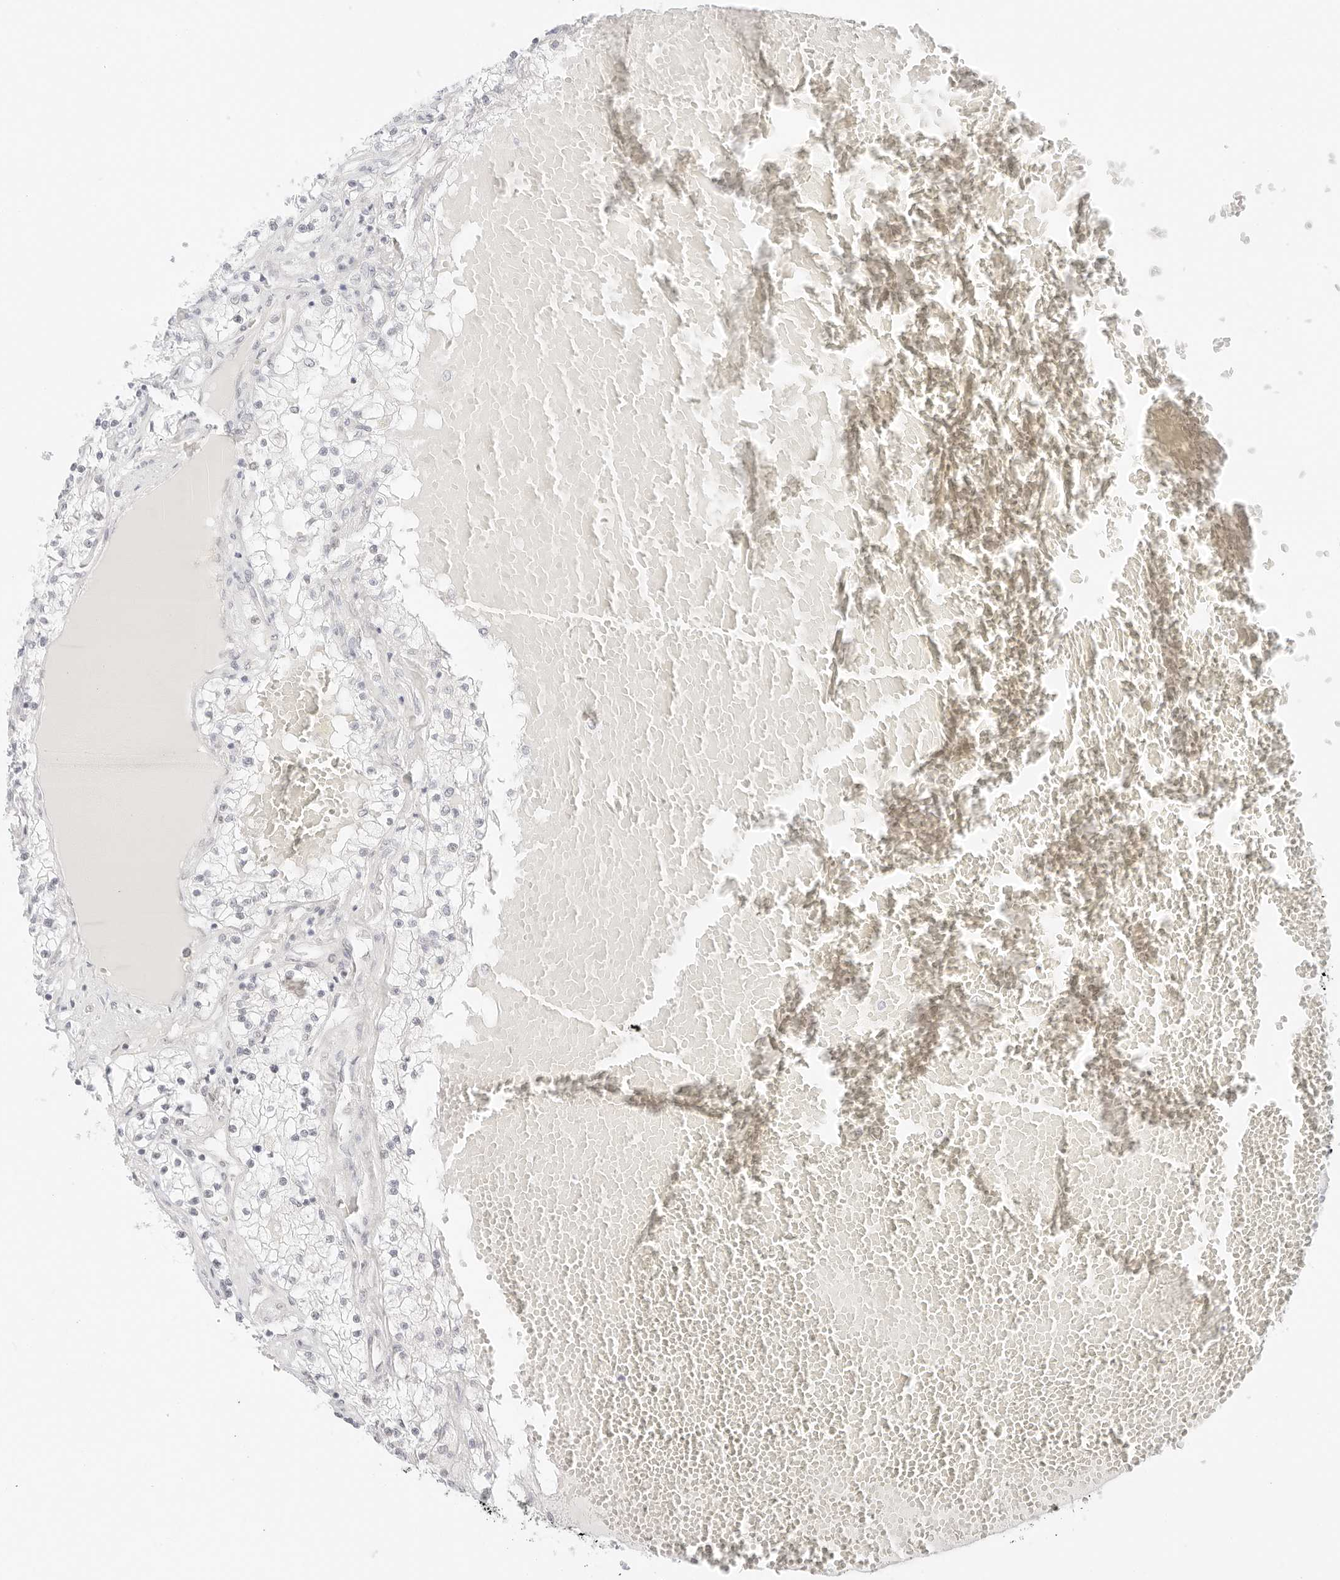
{"staining": {"intensity": "negative", "quantity": "none", "location": "none"}, "tissue": "renal cancer", "cell_type": "Tumor cells", "image_type": "cancer", "snomed": [{"axis": "morphology", "description": "Normal tissue, NOS"}, {"axis": "morphology", "description": "Adenocarcinoma, NOS"}, {"axis": "topography", "description": "Kidney"}], "caption": "Immunohistochemical staining of renal cancer reveals no significant staining in tumor cells. (Brightfield microscopy of DAB (3,3'-diaminobenzidine) IHC at high magnification).", "gene": "ITGA6", "patient": {"sex": "male", "age": 68}}